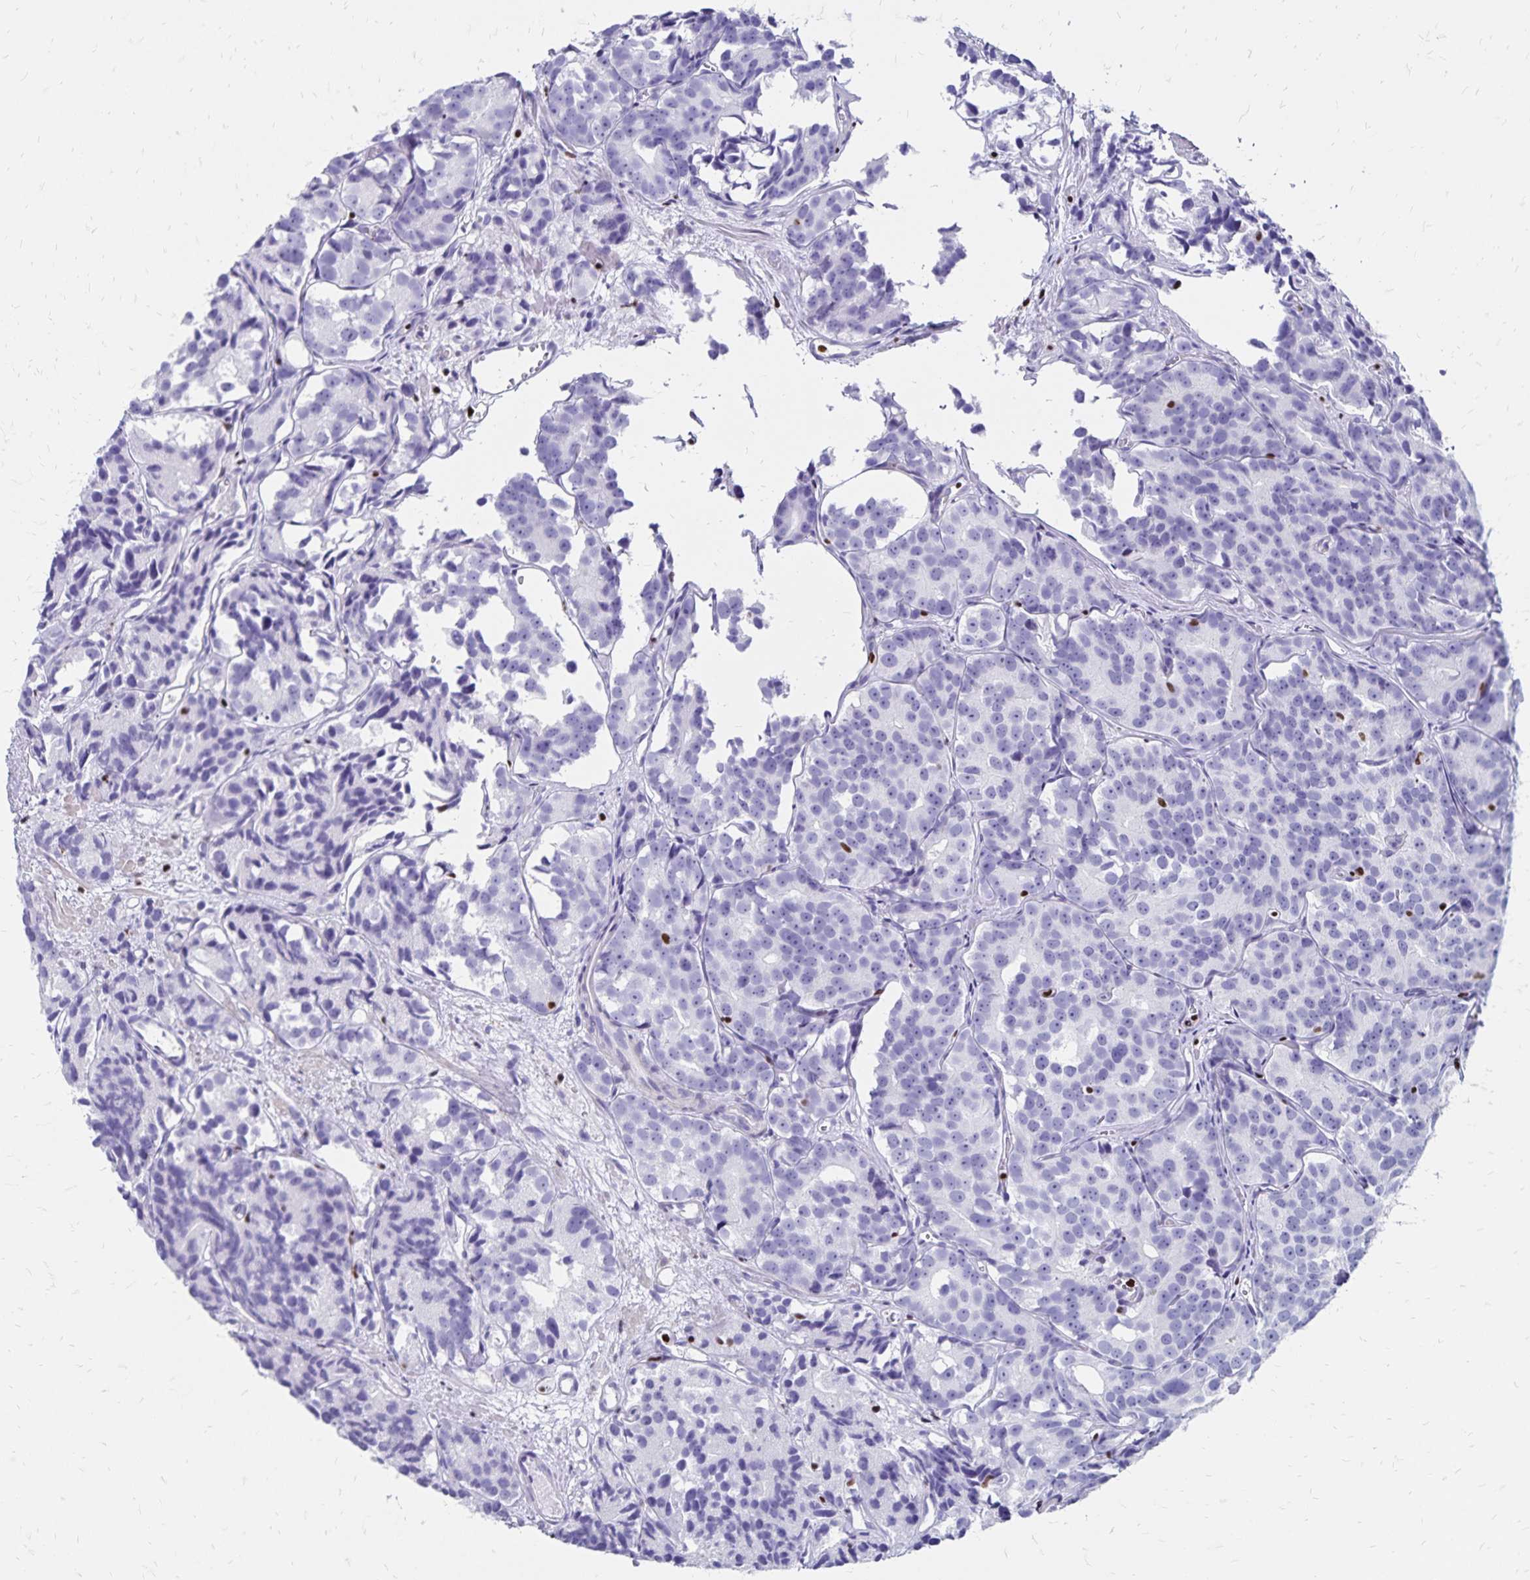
{"staining": {"intensity": "negative", "quantity": "none", "location": "none"}, "tissue": "prostate cancer", "cell_type": "Tumor cells", "image_type": "cancer", "snomed": [{"axis": "morphology", "description": "Adenocarcinoma, High grade"}, {"axis": "topography", "description": "Prostate"}], "caption": "DAB (3,3'-diaminobenzidine) immunohistochemical staining of adenocarcinoma (high-grade) (prostate) shows no significant staining in tumor cells. (DAB (3,3'-diaminobenzidine) immunohistochemistry (IHC) visualized using brightfield microscopy, high magnification).", "gene": "IKZF1", "patient": {"sex": "male", "age": 77}}